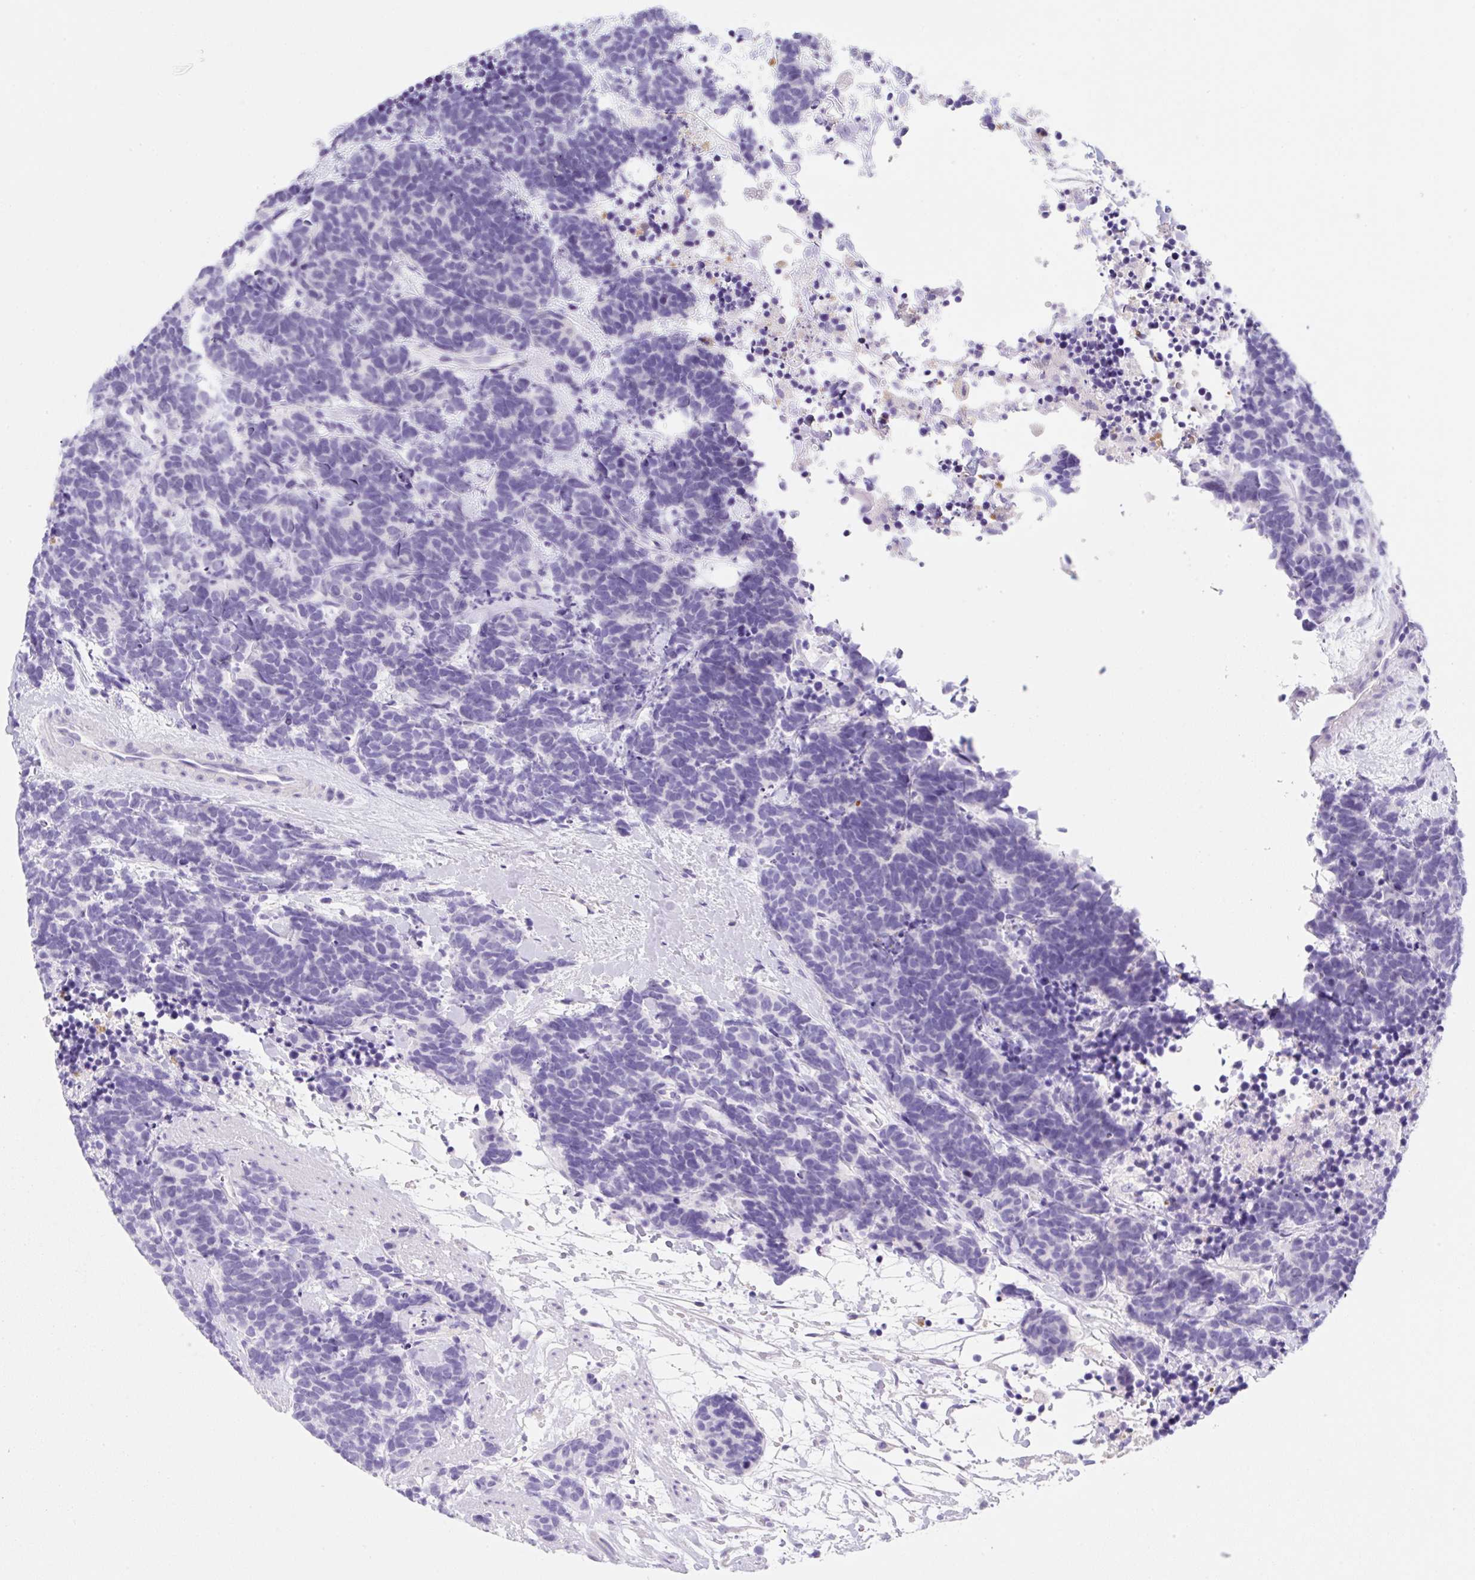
{"staining": {"intensity": "negative", "quantity": "none", "location": "none"}, "tissue": "carcinoid", "cell_type": "Tumor cells", "image_type": "cancer", "snomed": [{"axis": "morphology", "description": "Carcinoma, NOS"}, {"axis": "morphology", "description": "Carcinoid, malignant, NOS"}, {"axis": "topography", "description": "Prostate"}], "caption": "Tumor cells show no significant protein expression in carcinoid.", "gene": "KLK8", "patient": {"sex": "male", "age": 57}}